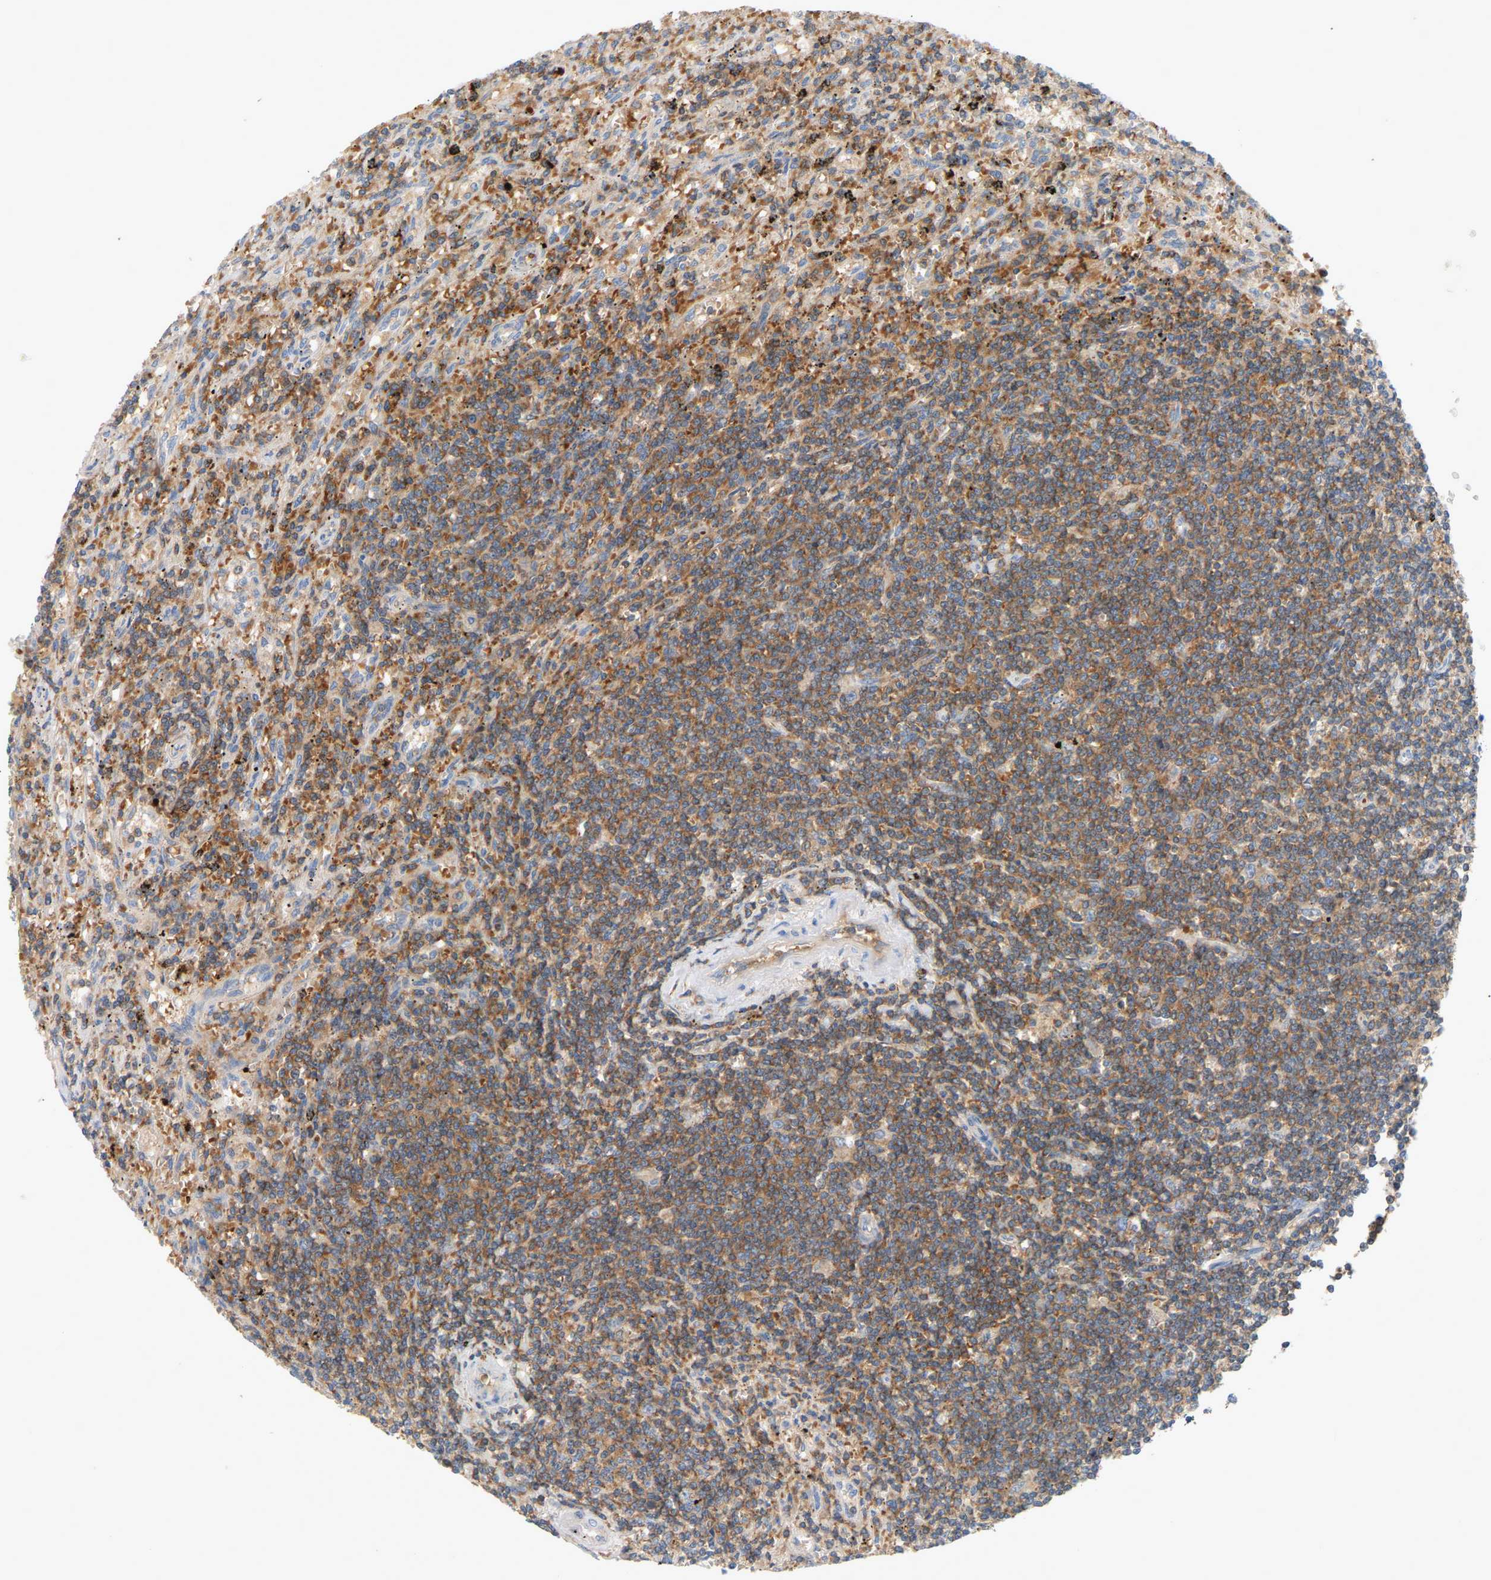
{"staining": {"intensity": "moderate", "quantity": ">75%", "location": "cytoplasmic/membranous"}, "tissue": "lymphoma", "cell_type": "Tumor cells", "image_type": "cancer", "snomed": [{"axis": "morphology", "description": "Malignant lymphoma, non-Hodgkin's type, Low grade"}, {"axis": "topography", "description": "Spleen"}], "caption": "Approximately >75% of tumor cells in human malignant lymphoma, non-Hodgkin's type (low-grade) reveal moderate cytoplasmic/membranous protein expression as visualized by brown immunohistochemical staining.", "gene": "AKAP13", "patient": {"sex": "male", "age": 76}}